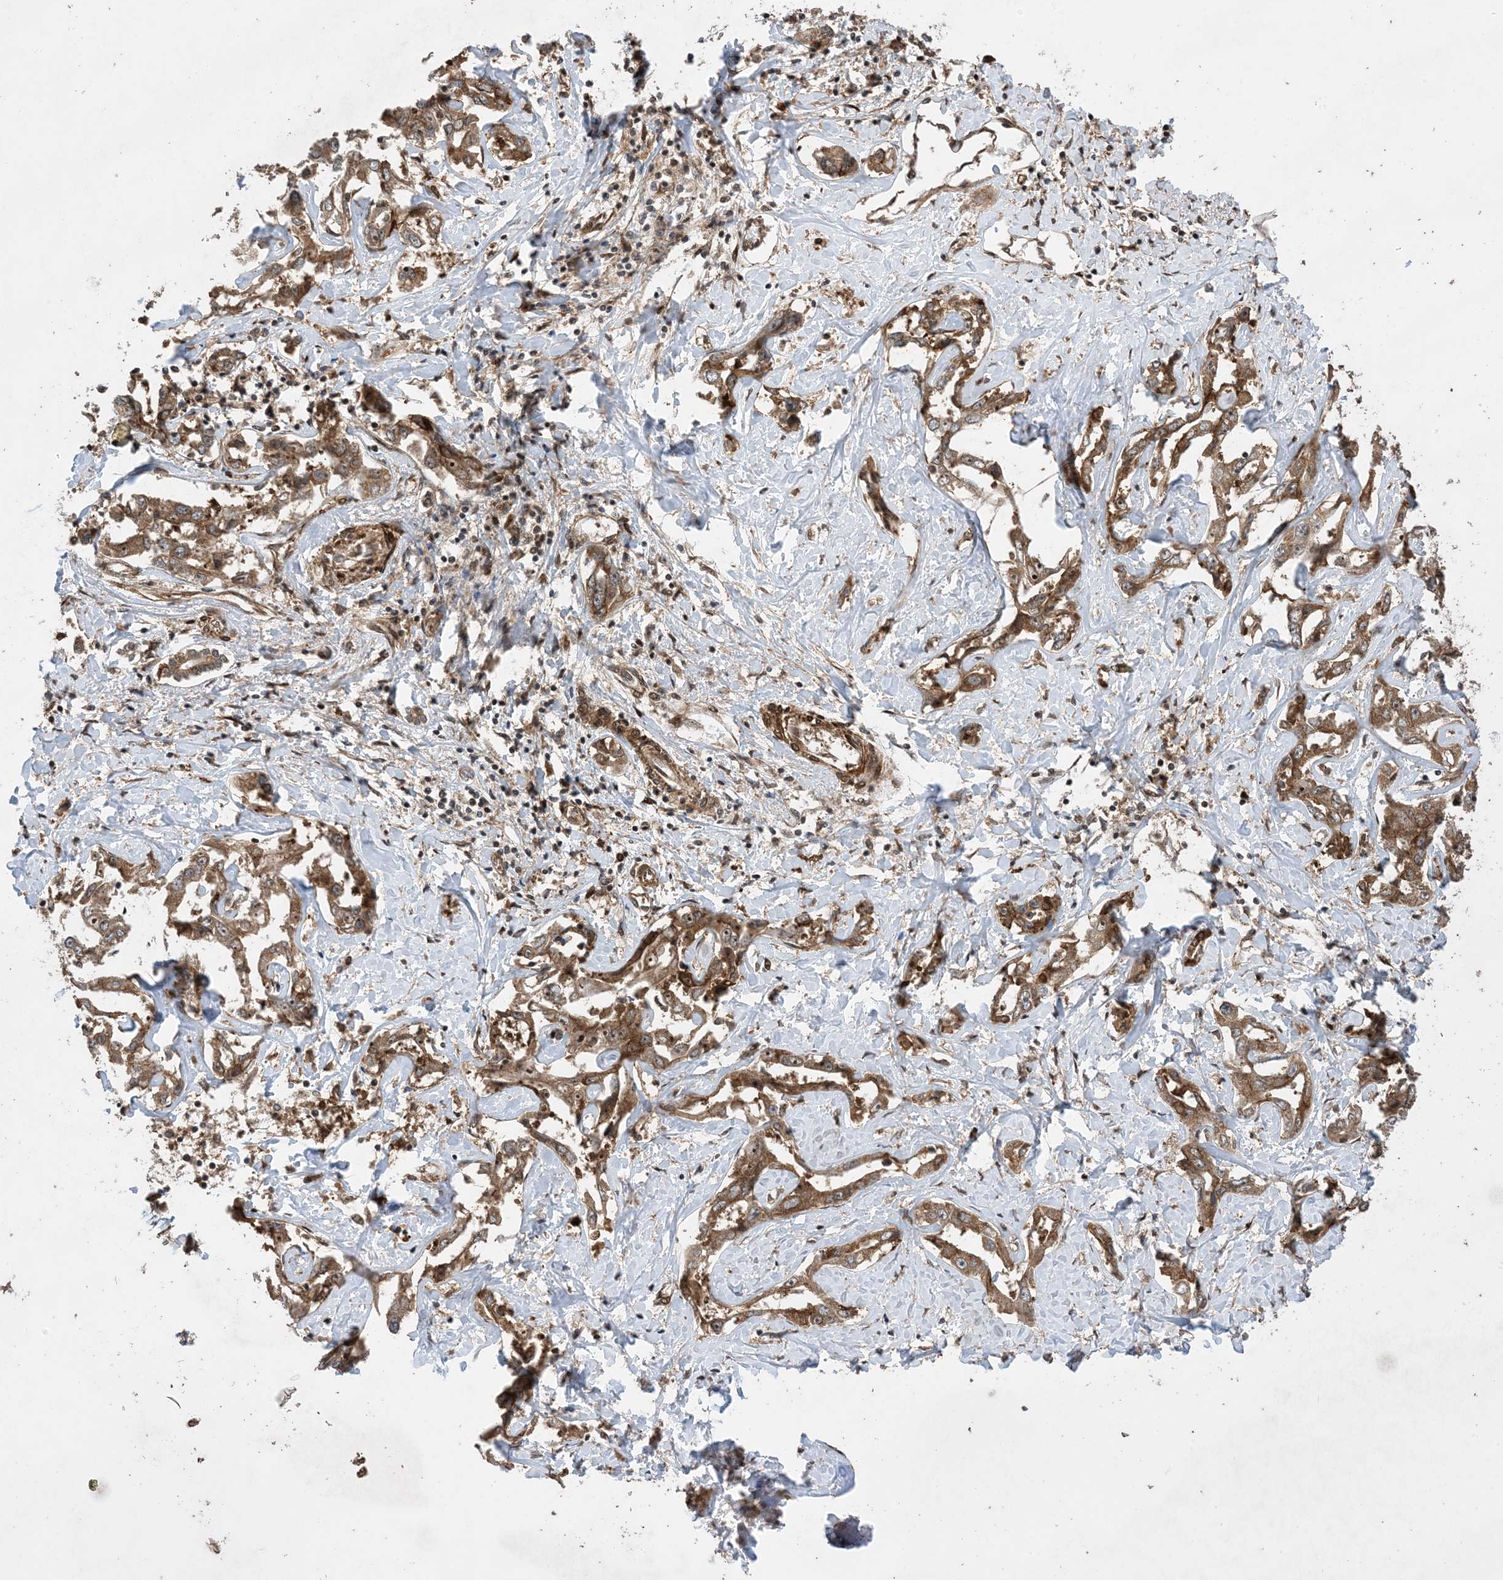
{"staining": {"intensity": "moderate", "quantity": ">75%", "location": "cytoplasmic/membranous"}, "tissue": "liver cancer", "cell_type": "Tumor cells", "image_type": "cancer", "snomed": [{"axis": "morphology", "description": "Cholangiocarcinoma"}, {"axis": "topography", "description": "Liver"}], "caption": "Protein staining by immunohistochemistry exhibits moderate cytoplasmic/membranous positivity in about >75% of tumor cells in liver cancer.", "gene": "ZNF511", "patient": {"sex": "male", "age": 59}}